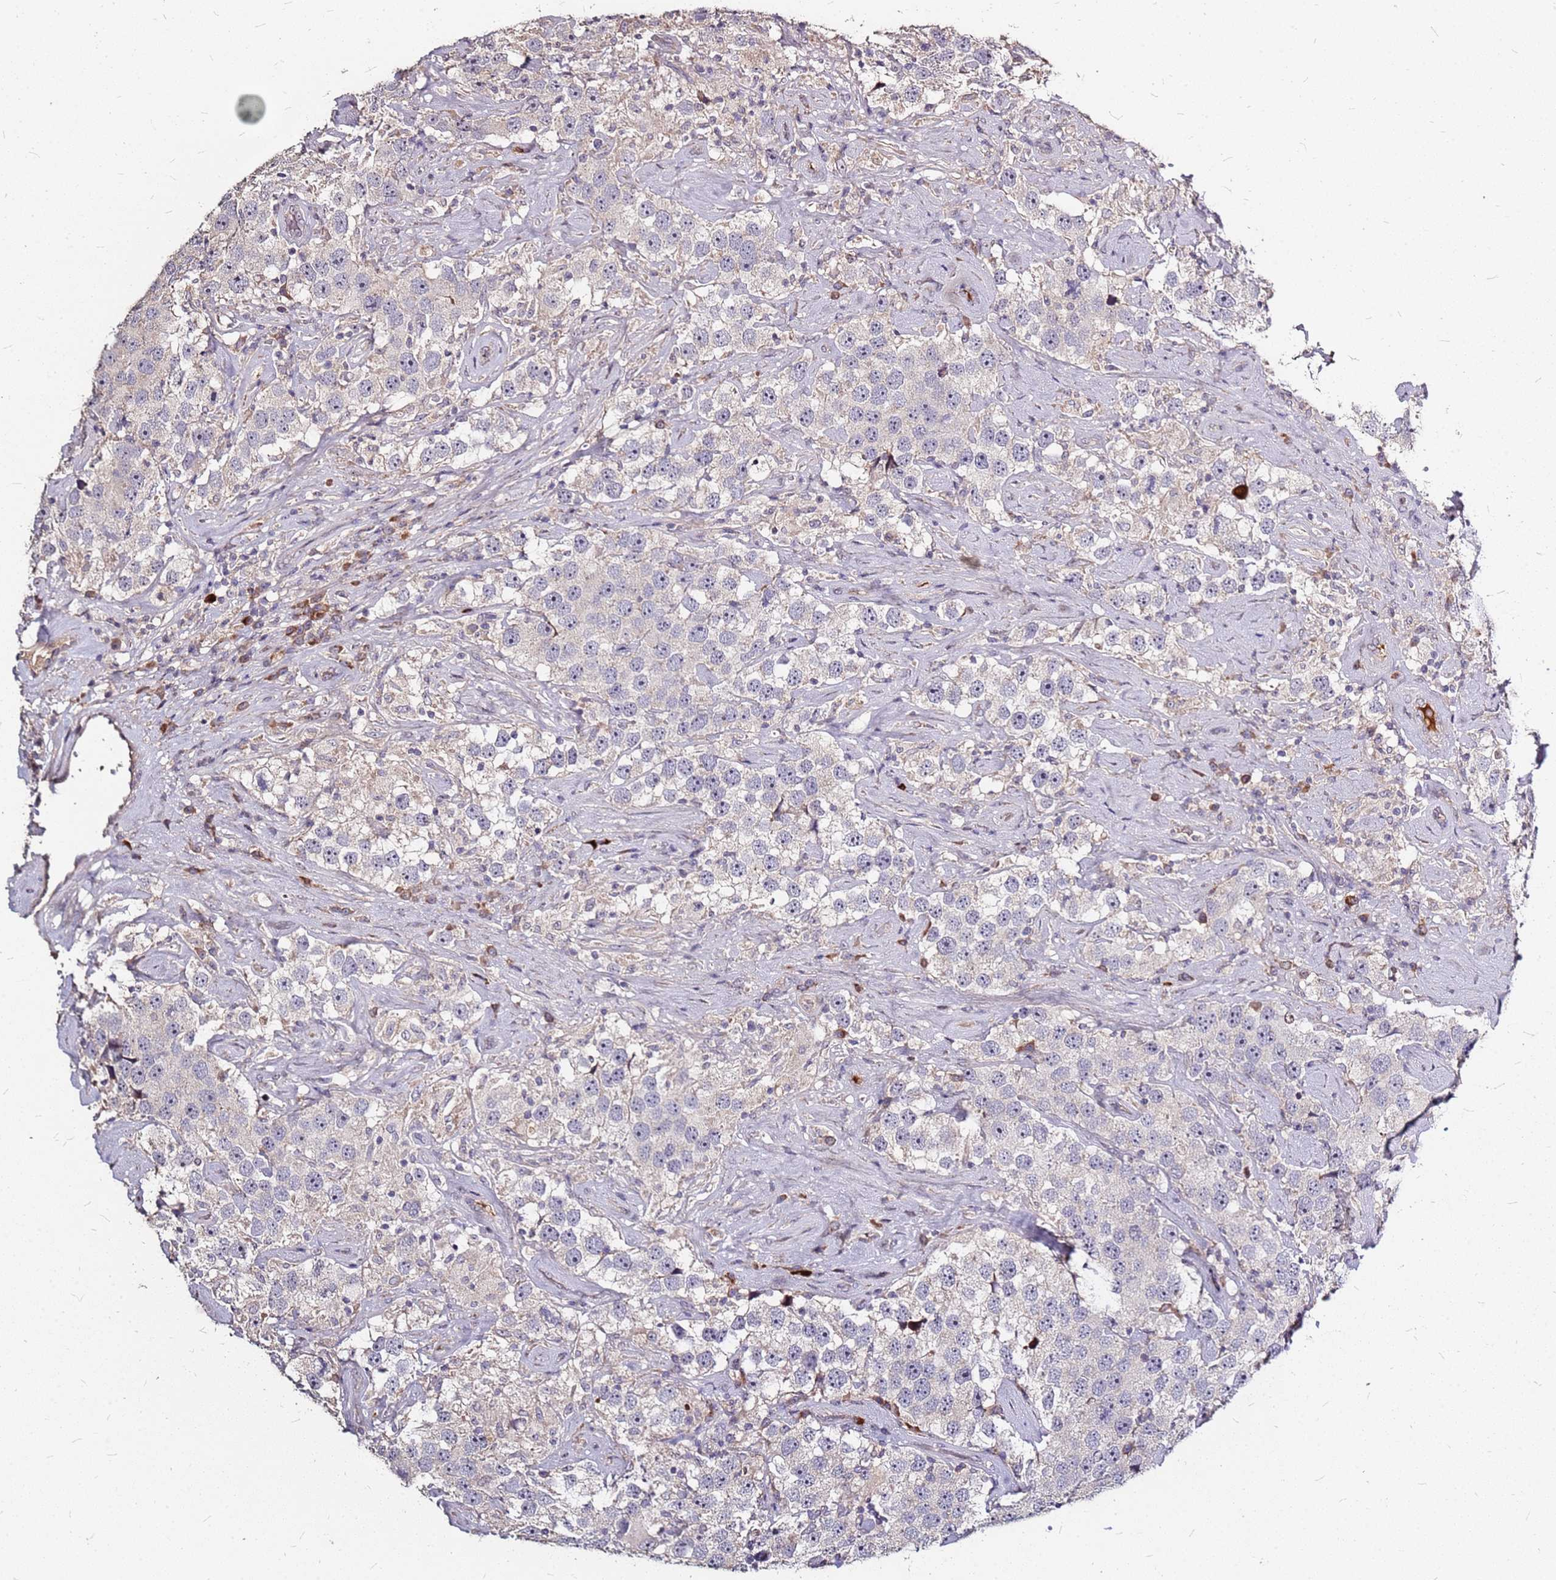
{"staining": {"intensity": "negative", "quantity": "none", "location": "none"}, "tissue": "testis cancer", "cell_type": "Tumor cells", "image_type": "cancer", "snomed": [{"axis": "morphology", "description": "Seminoma, NOS"}, {"axis": "topography", "description": "Testis"}], "caption": "Image shows no significant protein positivity in tumor cells of testis cancer (seminoma). (DAB (3,3'-diaminobenzidine) IHC with hematoxylin counter stain).", "gene": "DCDC2C", "patient": {"sex": "male", "age": 49}}